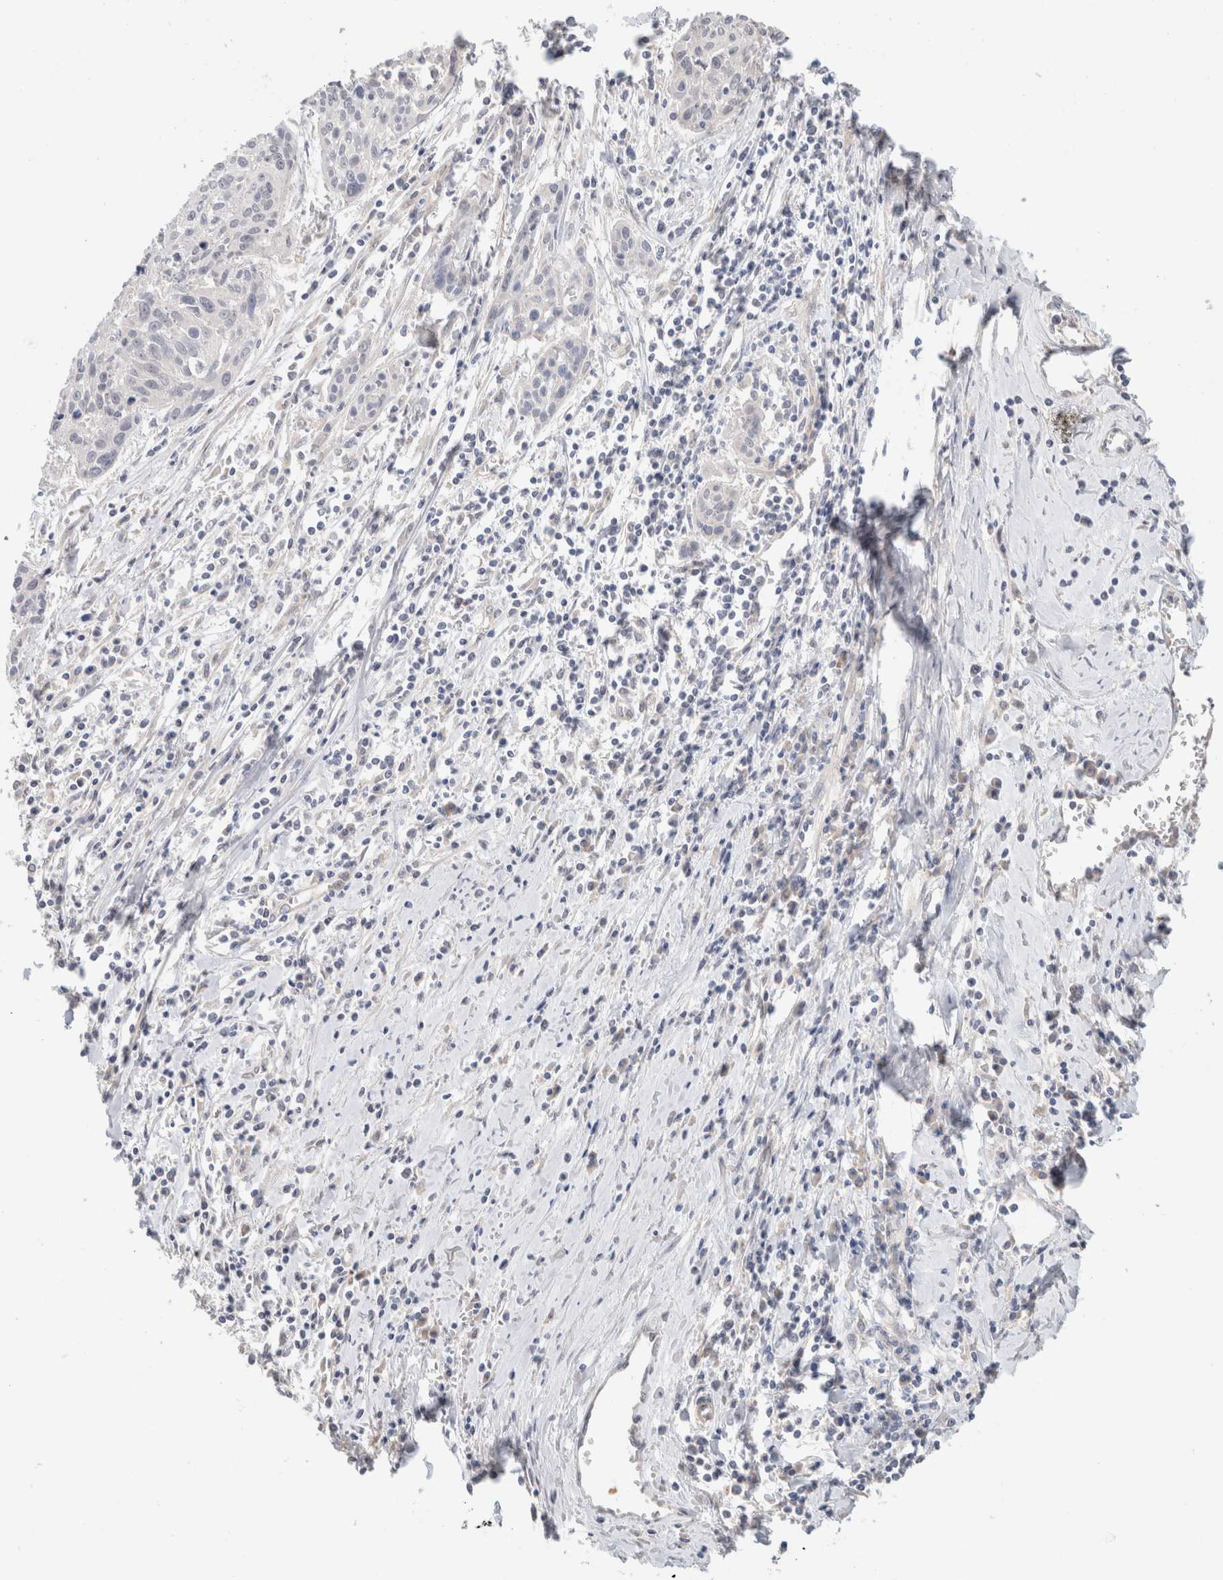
{"staining": {"intensity": "negative", "quantity": "none", "location": "none"}, "tissue": "cervical cancer", "cell_type": "Tumor cells", "image_type": "cancer", "snomed": [{"axis": "morphology", "description": "Squamous cell carcinoma, NOS"}, {"axis": "topography", "description": "Cervix"}], "caption": "Tumor cells are negative for protein expression in human cervical cancer (squamous cell carcinoma). The staining was performed using DAB (3,3'-diaminobenzidine) to visualize the protein expression in brown, while the nuclei were stained in blue with hematoxylin (Magnification: 20x).", "gene": "CA13", "patient": {"sex": "female", "age": 51}}